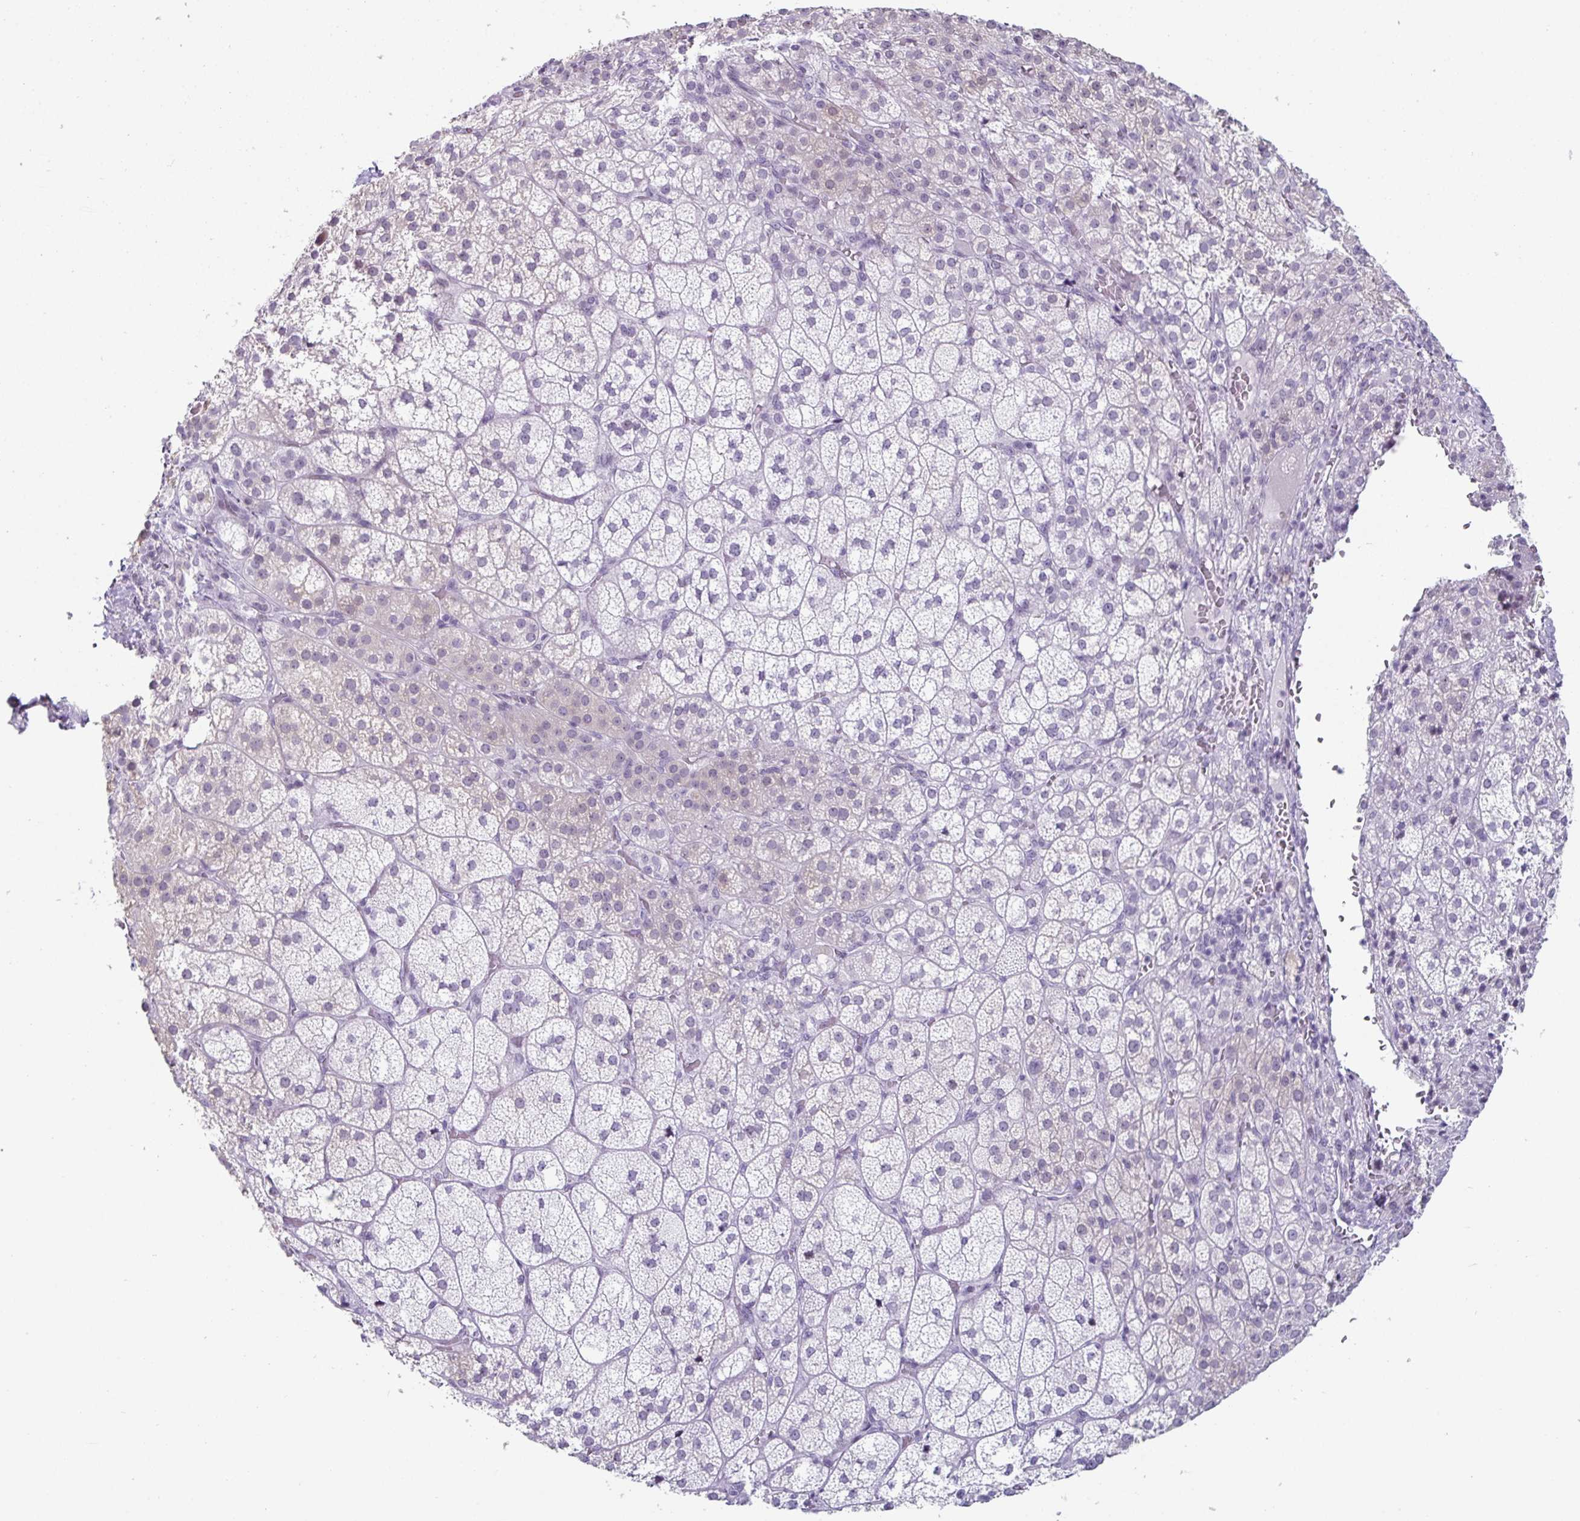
{"staining": {"intensity": "moderate", "quantity": "25%-75%", "location": "cytoplasmic/membranous,nuclear"}, "tissue": "adrenal gland", "cell_type": "Glandular cells", "image_type": "normal", "snomed": [{"axis": "morphology", "description": "Normal tissue, NOS"}, {"axis": "topography", "description": "Adrenal gland"}], "caption": "A medium amount of moderate cytoplasmic/membranous,nuclear staining is present in about 25%-75% of glandular cells in normal adrenal gland. The staining was performed using DAB, with brown indicating positive protein expression. Nuclei are stained blue with hematoxylin.", "gene": "VSIG10L", "patient": {"sex": "female", "age": 60}}